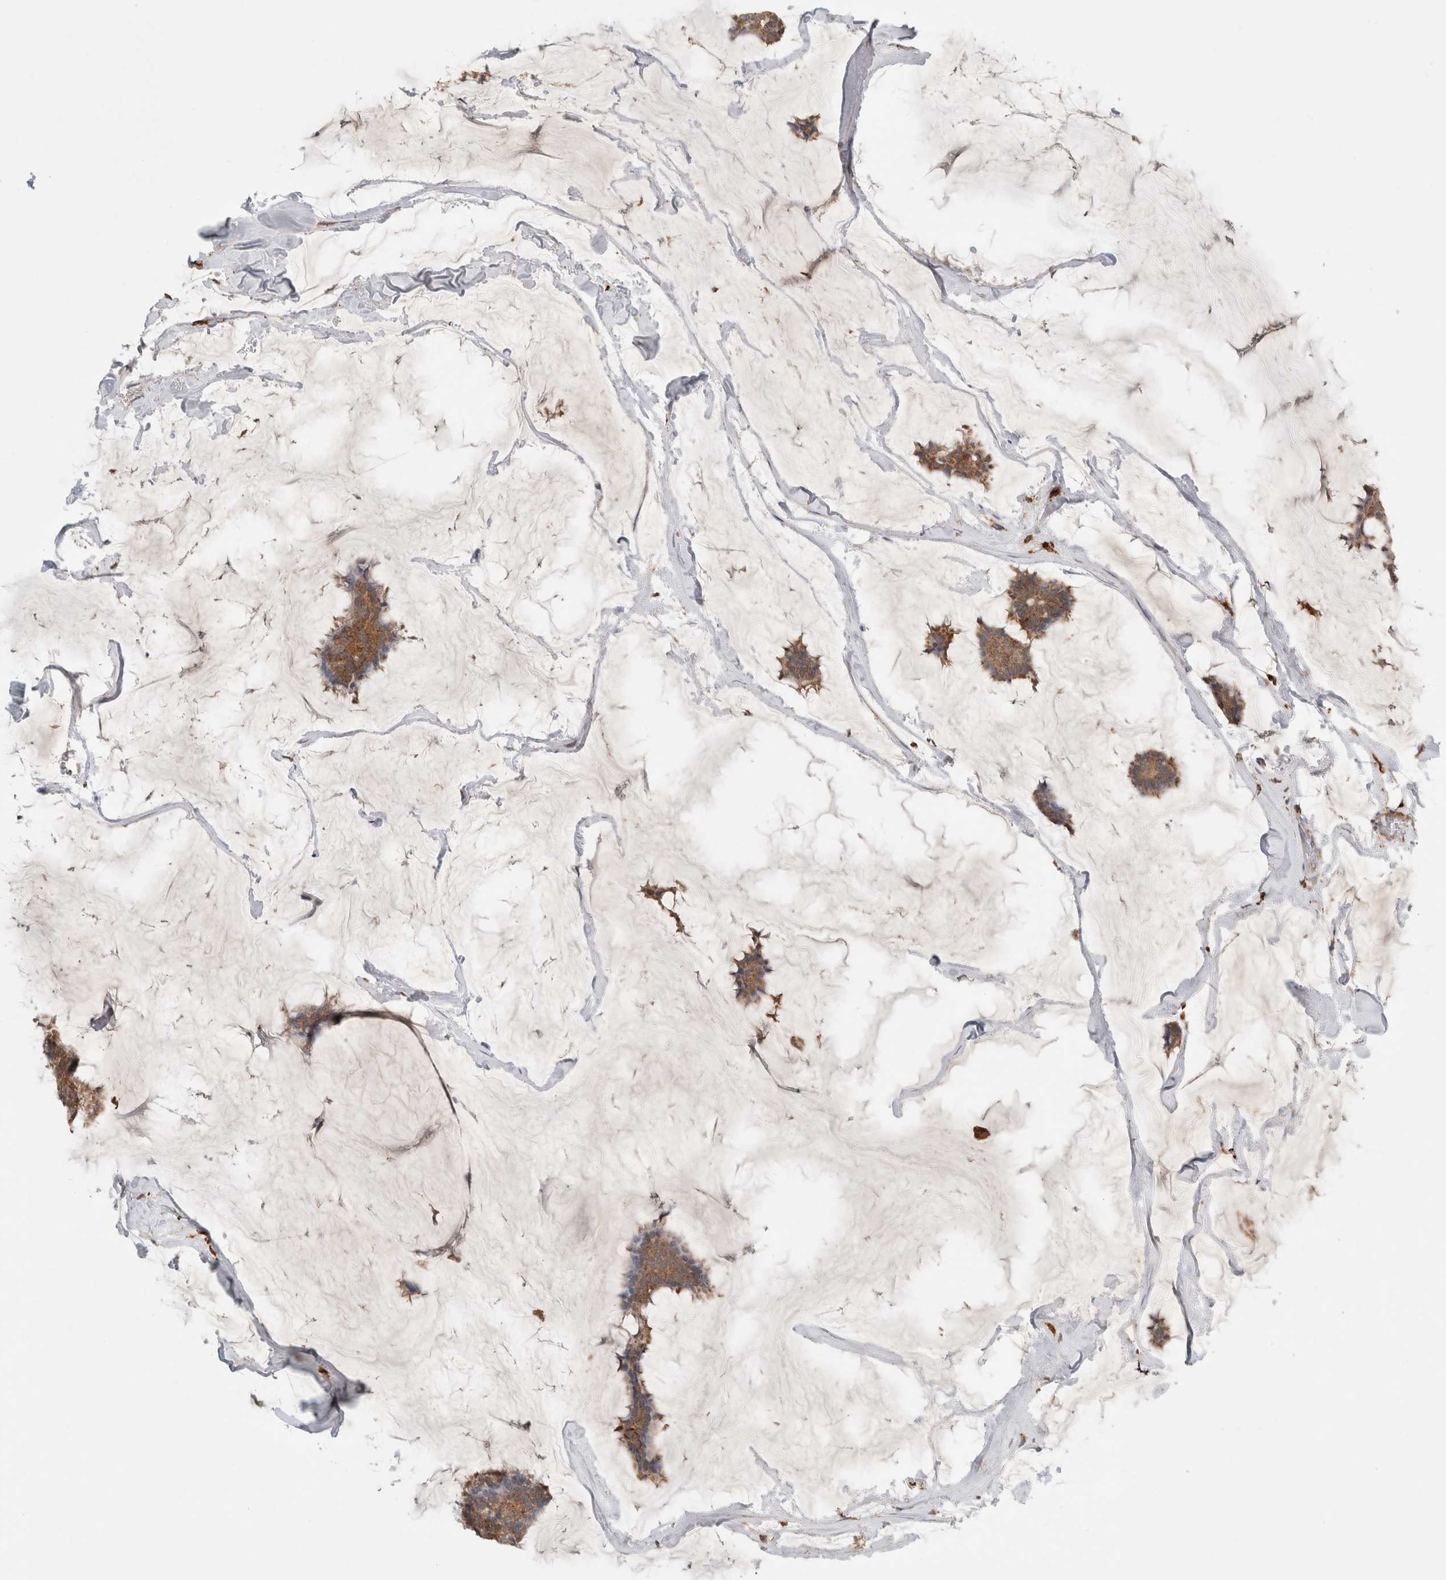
{"staining": {"intensity": "moderate", "quantity": ">75%", "location": "cytoplasmic/membranous"}, "tissue": "breast cancer", "cell_type": "Tumor cells", "image_type": "cancer", "snomed": [{"axis": "morphology", "description": "Duct carcinoma"}, {"axis": "topography", "description": "Breast"}], "caption": "Moderate cytoplasmic/membranous staining for a protein is seen in about >75% of tumor cells of invasive ductal carcinoma (breast) using IHC.", "gene": "HROB", "patient": {"sex": "female", "age": 93}}